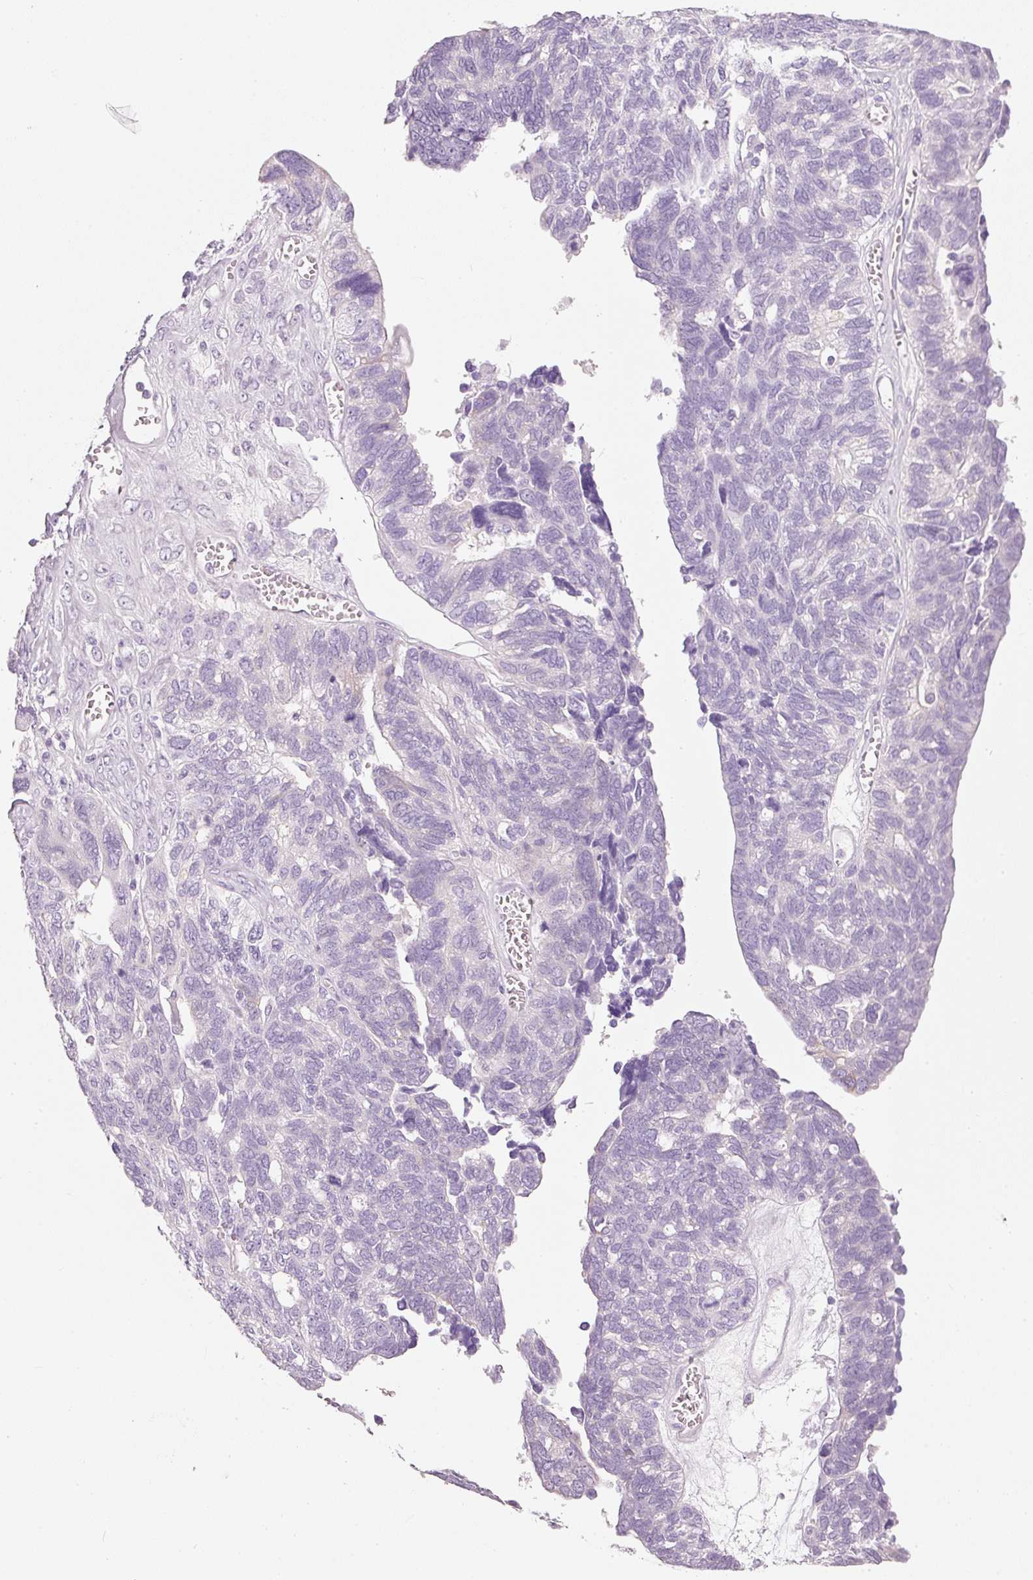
{"staining": {"intensity": "negative", "quantity": "none", "location": "none"}, "tissue": "ovarian cancer", "cell_type": "Tumor cells", "image_type": "cancer", "snomed": [{"axis": "morphology", "description": "Cystadenocarcinoma, serous, NOS"}, {"axis": "topography", "description": "Ovary"}], "caption": "IHC of human ovarian serous cystadenocarcinoma reveals no staining in tumor cells.", "gene": "PDXDC1", "patient": {"sex": "female", "age": 79}}